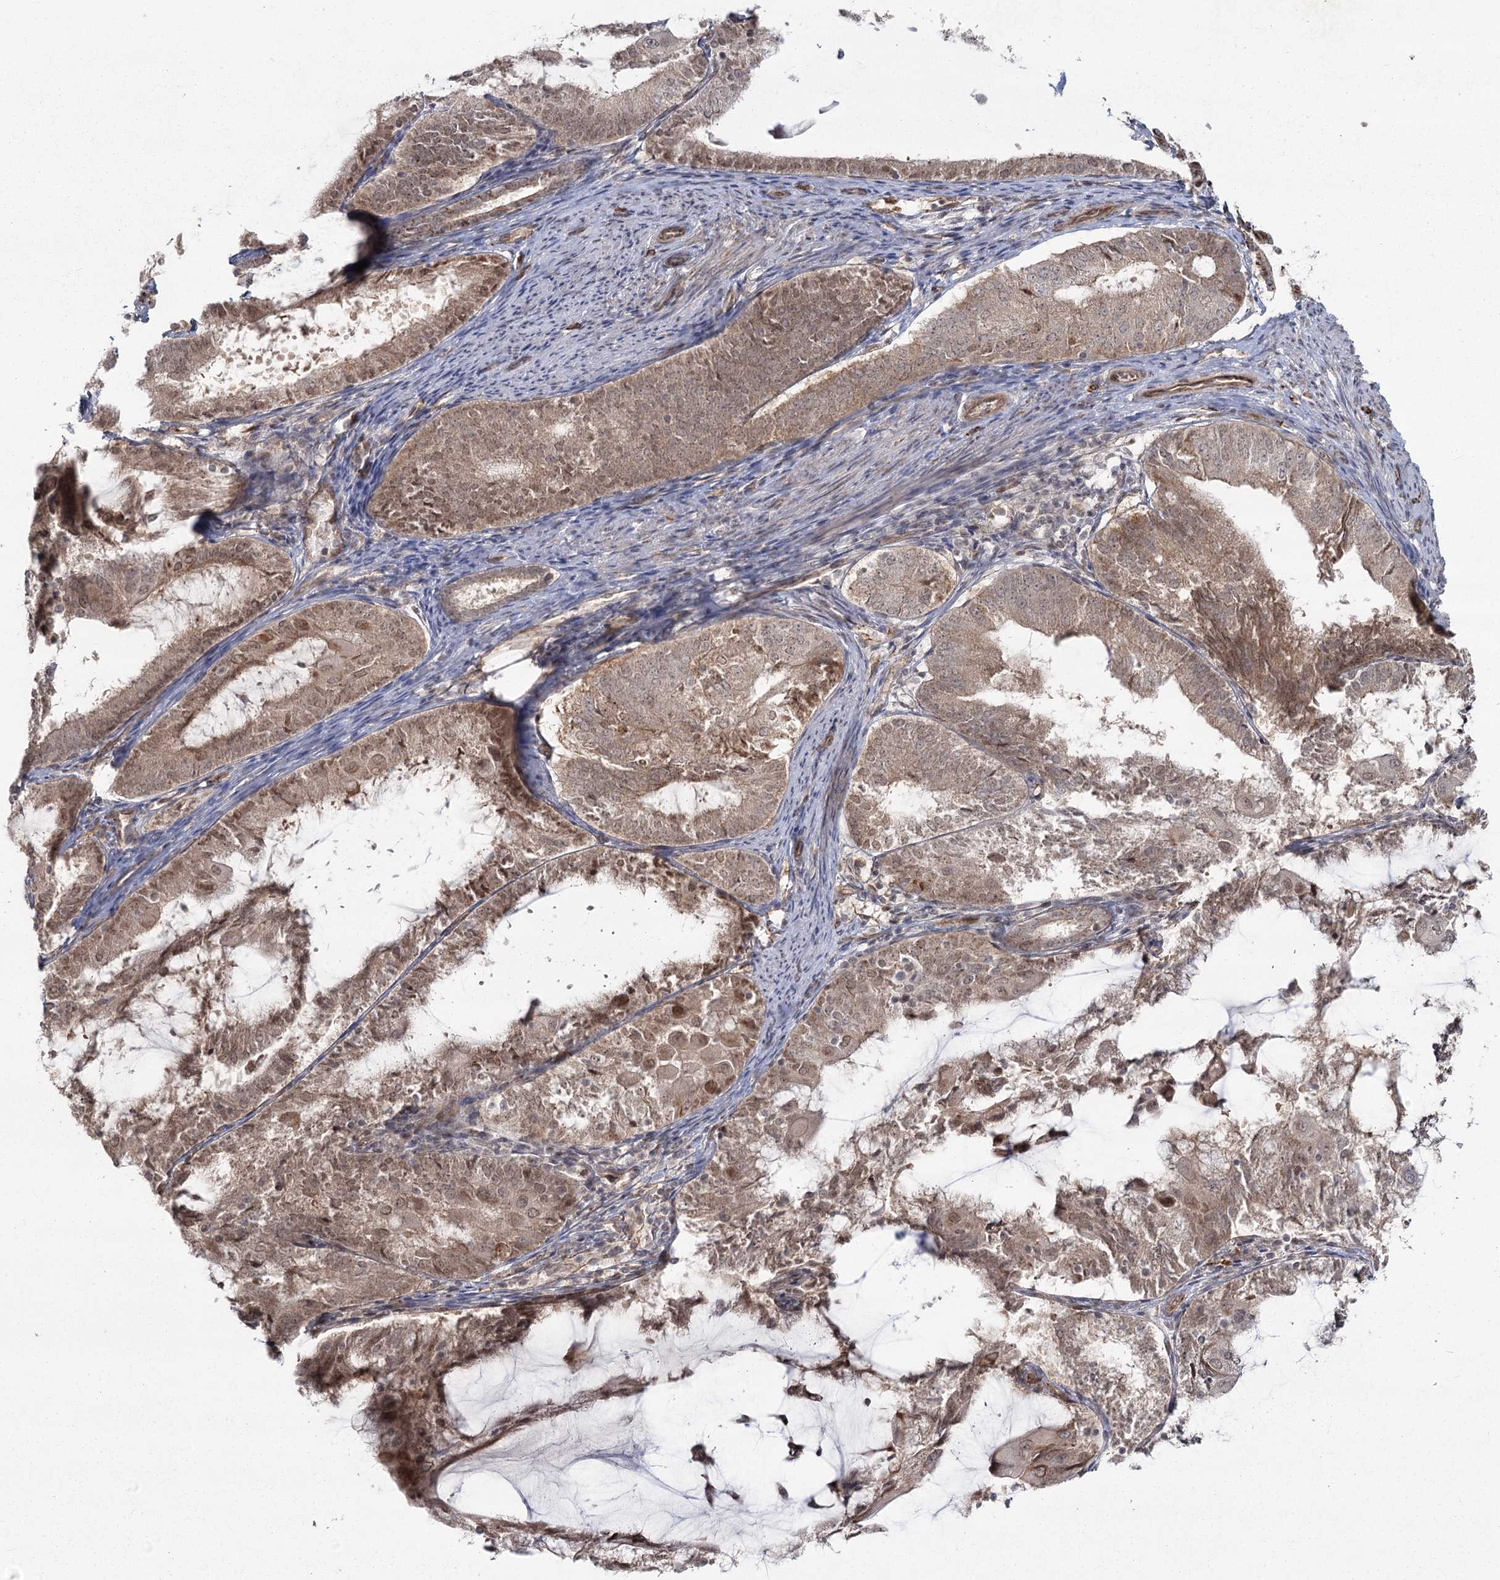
{"staining": {"intensity": "moderate", "quantity": ">75%", "location": "cytoplasmic/membranous,nuclear"}, "tissue": "endometrial cancer", "cell_type": "Tumor cells", "image_type": "cancer", "snomed": [{"axis": "morphology", "description": "Adenocarcinoma, NOS"}, {"axis": "topography", "description": "Endometrium"}], "caption": "A brown stain shows moderate cytoplasmic/membranous and nuclear staining of a protein in human endometrial cancer tumor cells.", "gene": "AP2M1", "patient": {"sex": "female", "age": 81}}